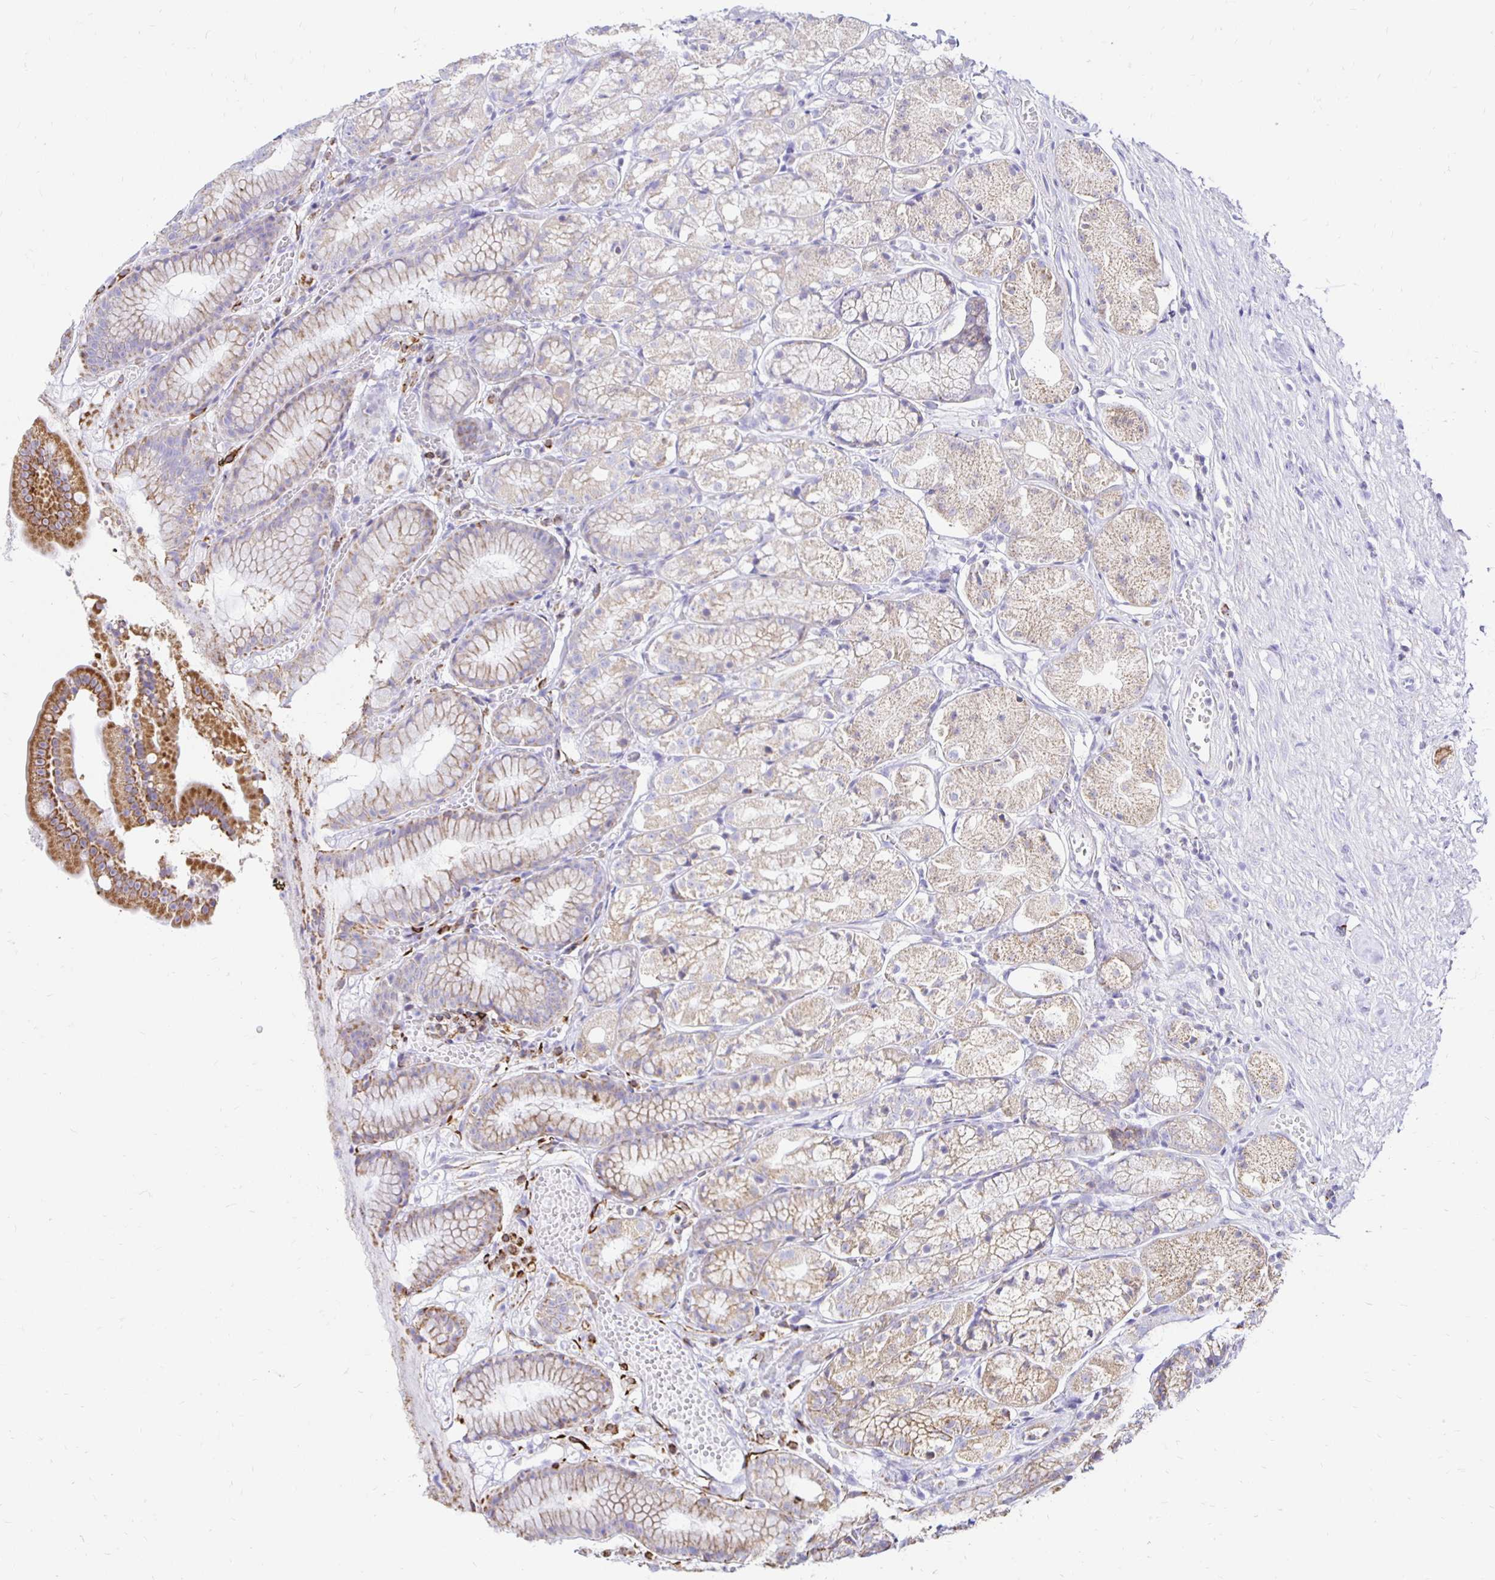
{"staining": {"intensity": "moderate", "quantity": "25%-75%", "location": "cytoplasmic/membranous"}, "tissue": "stomach", "cell_type": "Glandular cells", "image_type": "normal", "snomed": [{"axis": "morphology", "description": "Normal tissue, NOS"}, {"axis": "topography", "description": "Stomach"}], "caption": "DAB (3,3'-diaminobenzidine) immunohistochemical staining of unremarkable stomach exhibits moderate cytoplasmic/membranous protein positivity in approximately 25%-75% of glandular cells.", "gene": "PLAAT2", "patient": {"sex": "male", "age": 70}}